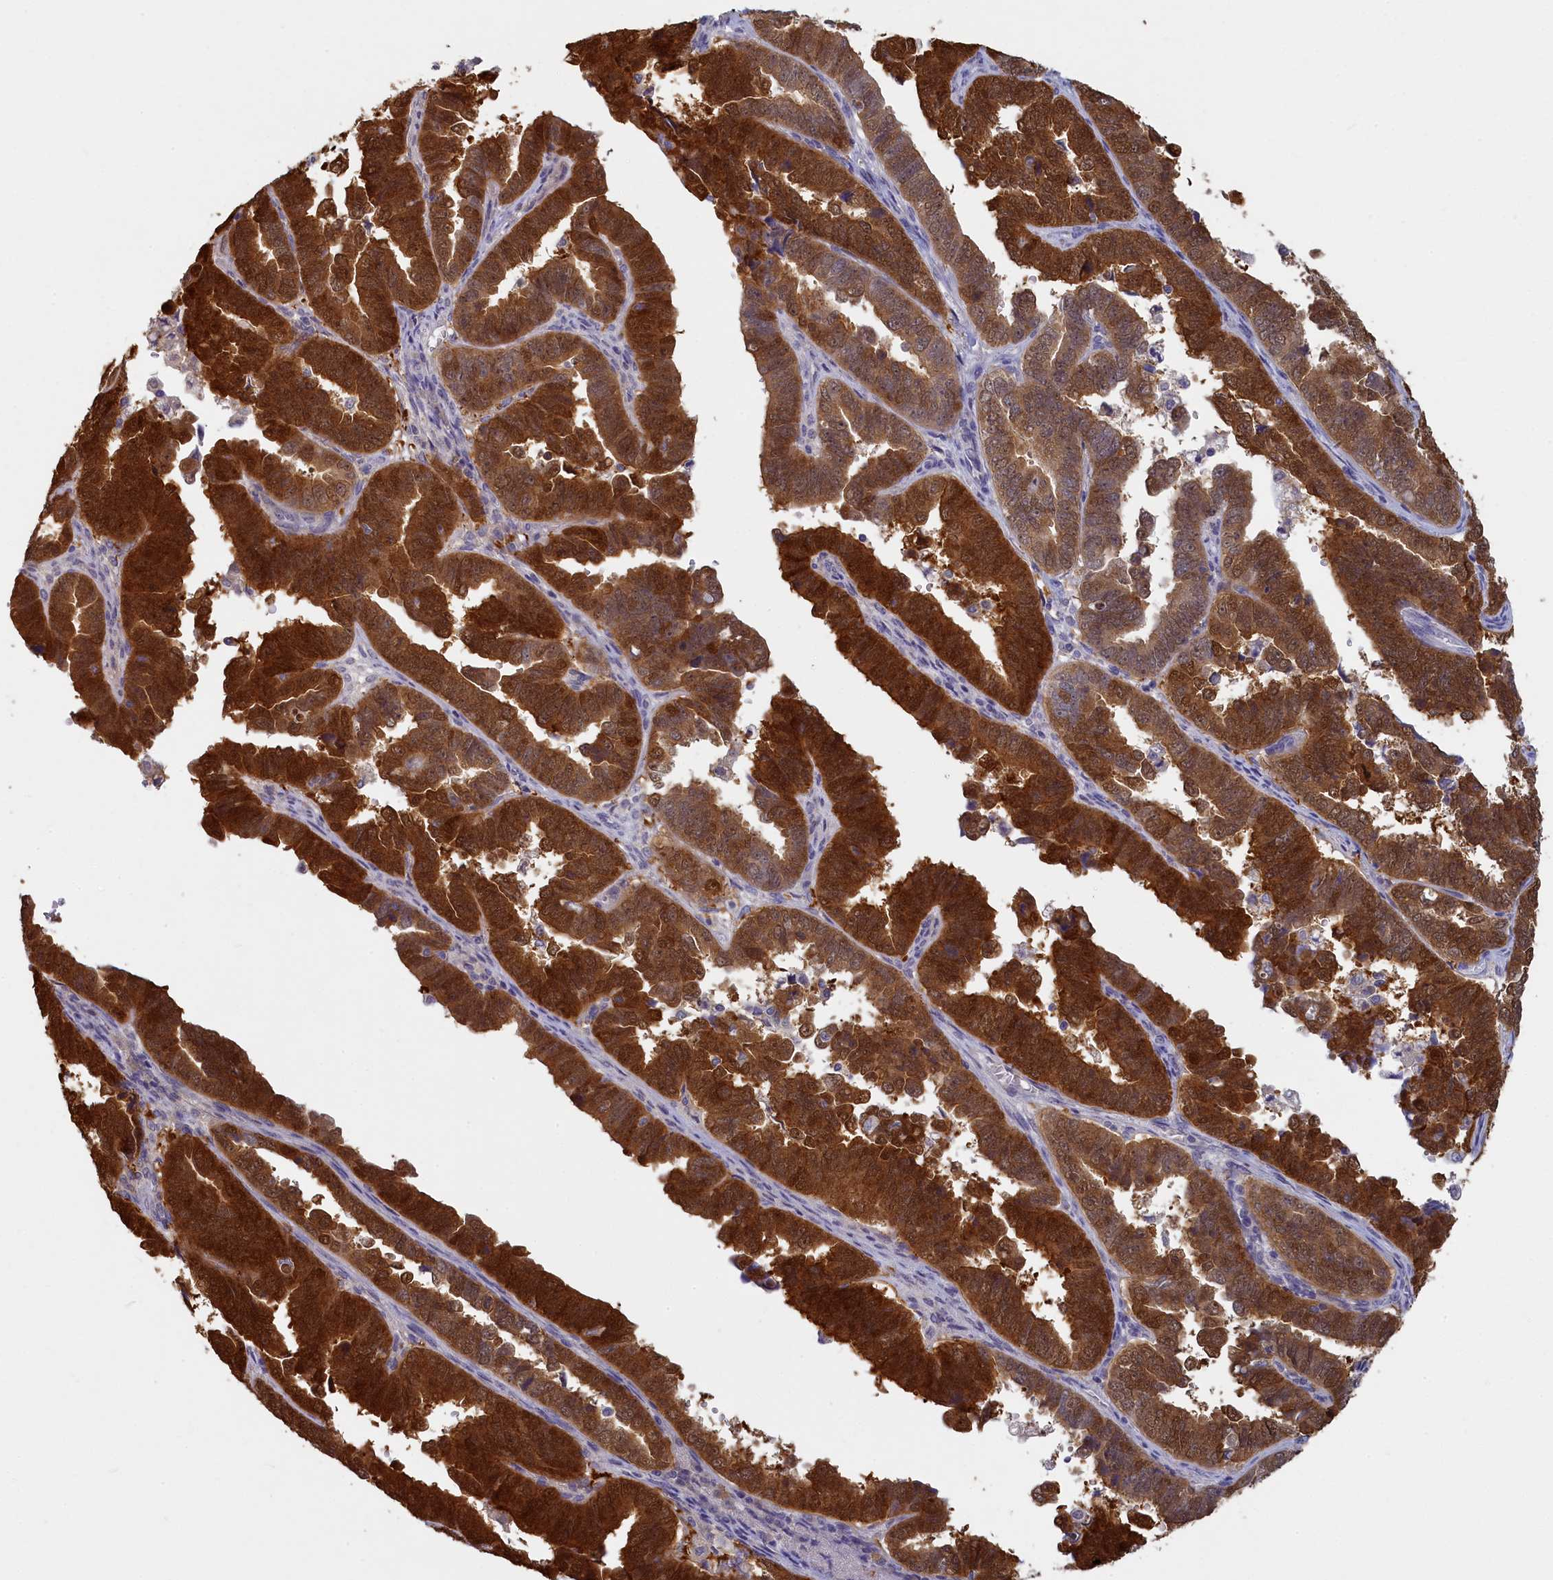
{"staining": {"intensity": "strong", "quantity": ">75%", "location": "cytoplasmic/membranous,nuclear"}, "tissue": "endometrial cancer", "cell_type": "Tumor cells", "image_type": "cancer", "snomed": [{"axis": "morphology", "description": "Adenocarcinoma, NOS"}, {"axis": "topography", "description": "Endometrium"}], "caption": "This histopathology image shows endometrial cancer (adenocarcinoma) stained with immunohistochemistry (IHC) to label a protein in brown. The cytoplasmic/membranous and nuclear of tumor cells show strong positivity for the protein. Nuclei are counter-stained blue.", "gene": "UCHL3", "patient": {"sex": "female", "age": 75}}